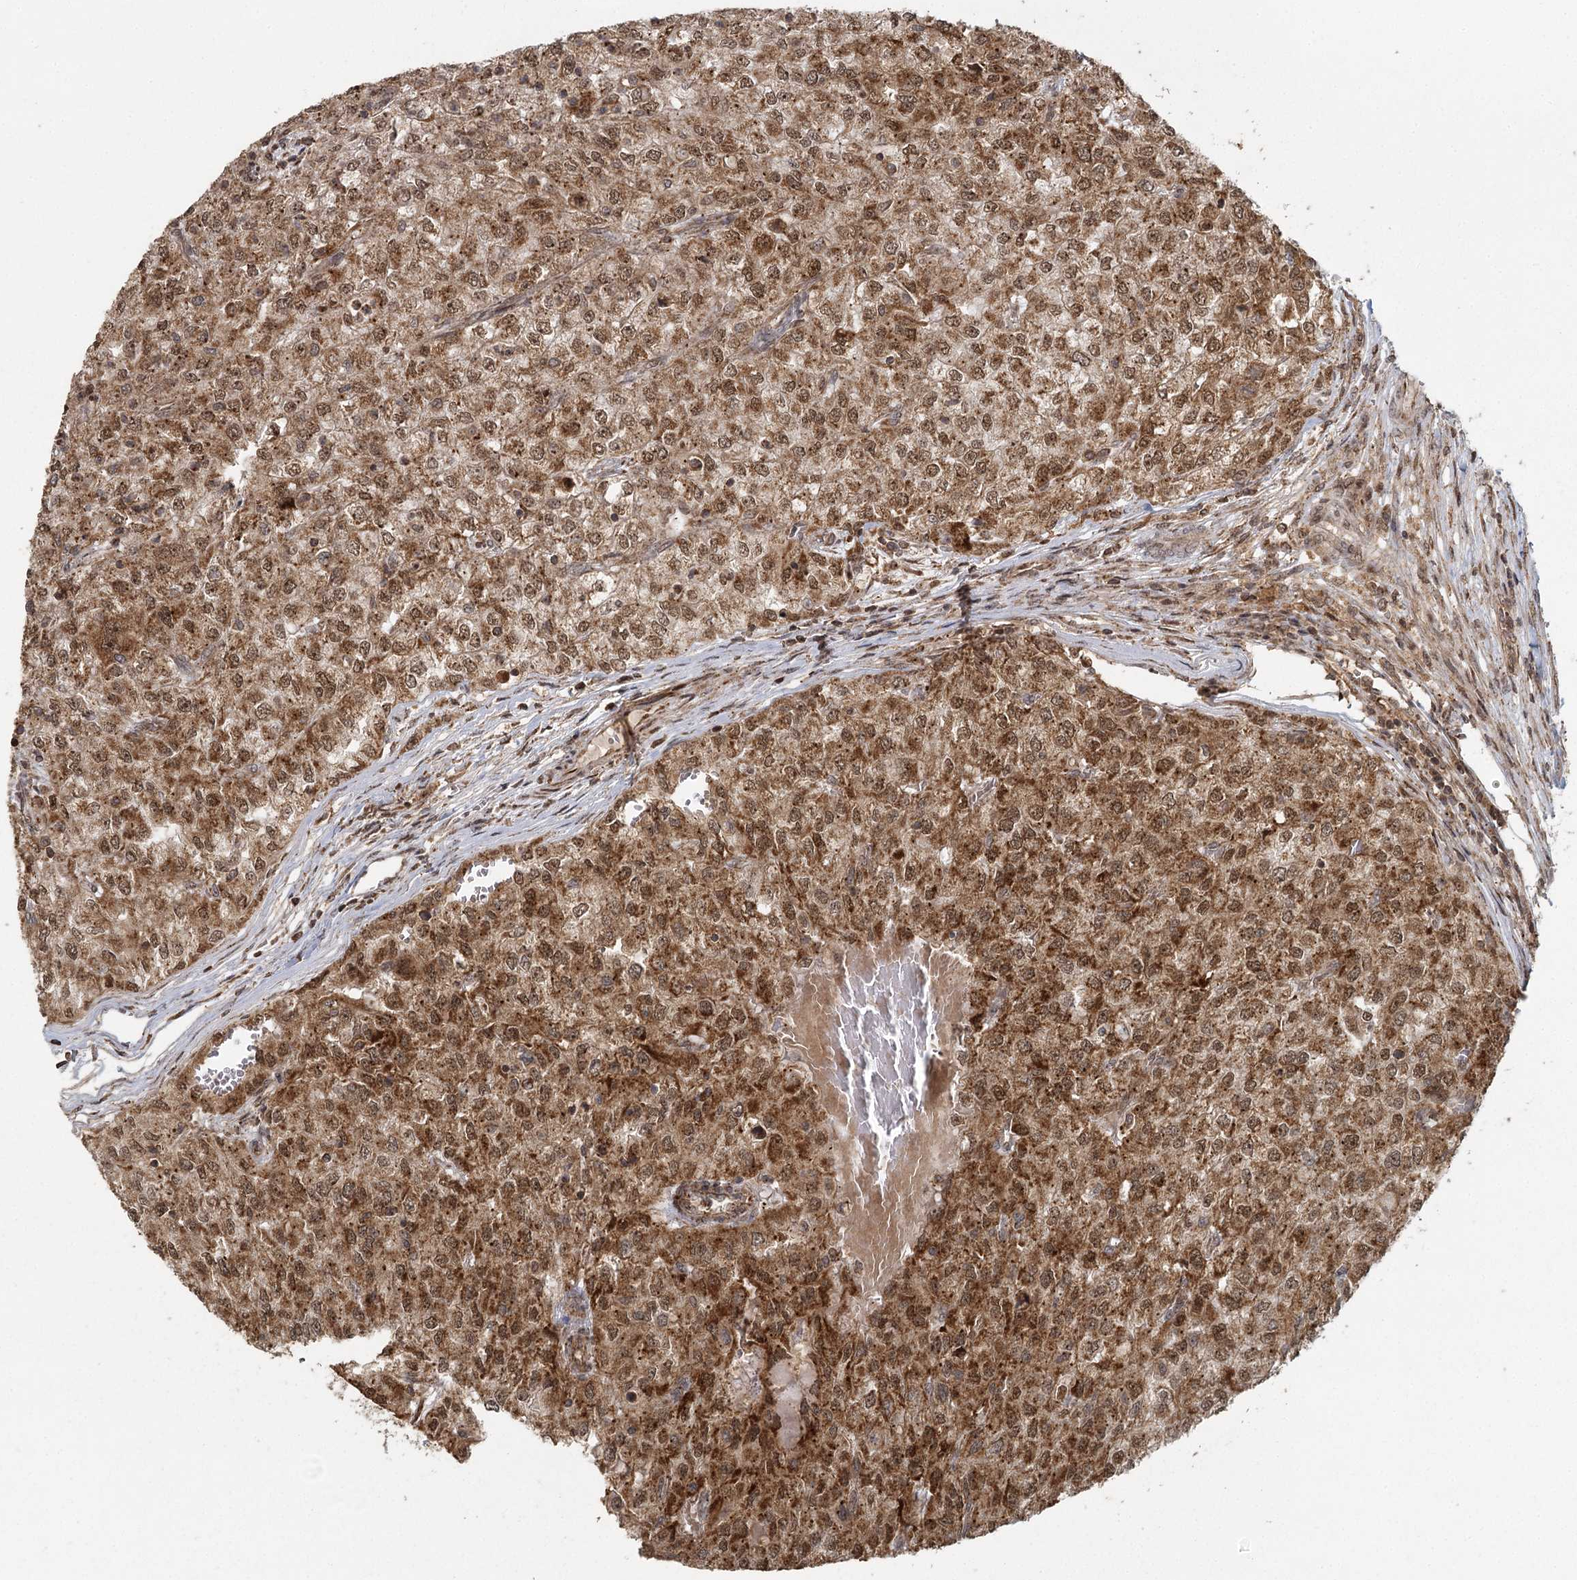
{"staining": {"intensity": "moderate", "quantity": ">75%", "location": "cytoplasmic/membranous,nuclear"}, "tissue": "renal cancer", "cell_type": "Tumor cells", "image_type": "cancer", "snomed": [{"axis": "morphology", "description": "Adenocarcinoma, NOS"}, {"axis": "topography", "description": "Kidney"}], "caption": "A brown stain labels moderate cytoplasmic/membranous and nuclear expression of a protein in renal cancer (adenocarcinoma) tumor cells.", "gene": "MICU1", "patient": {"sex": "female", "age": 54}}